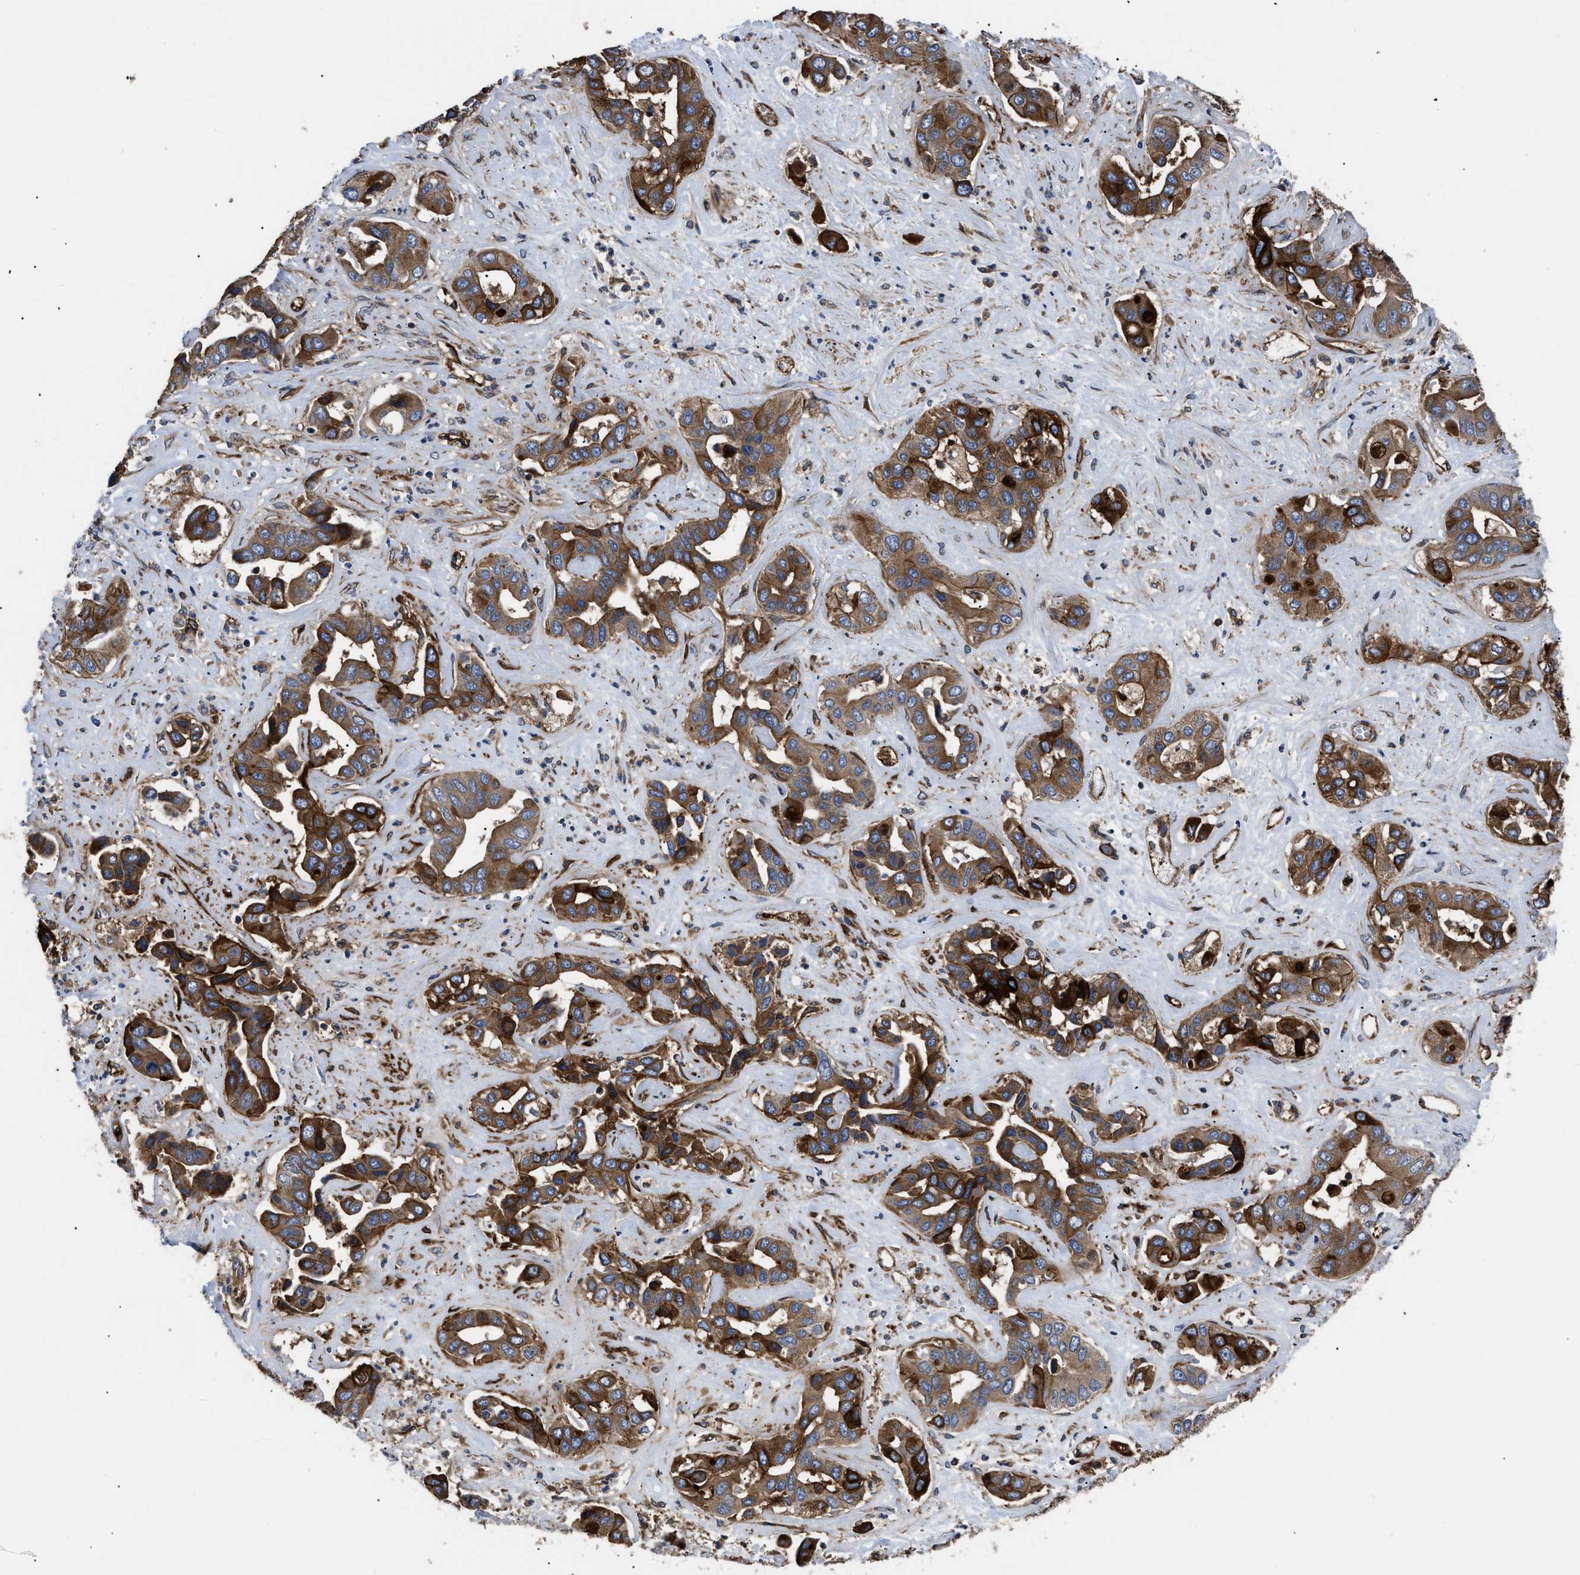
{"staining": {"intensity": "strong", "quantity": ">75%", "location": "cytoplasmic/membranous"}, "tissue": "liver cancer", "cell_type": "Tumor cells", "image_type": "cancer", "snomed": [{"axis": "morphology", "description": "Cholangiocarcinoma"}, {"axis": "topography", "description": "Liver"}], "caption": "Cholangiocarcinoma (liver) stained with a protein marker shows strong staining in tumor cells.", "gene": "NT5E", "patient": {"sex": "female", "age": 52}}